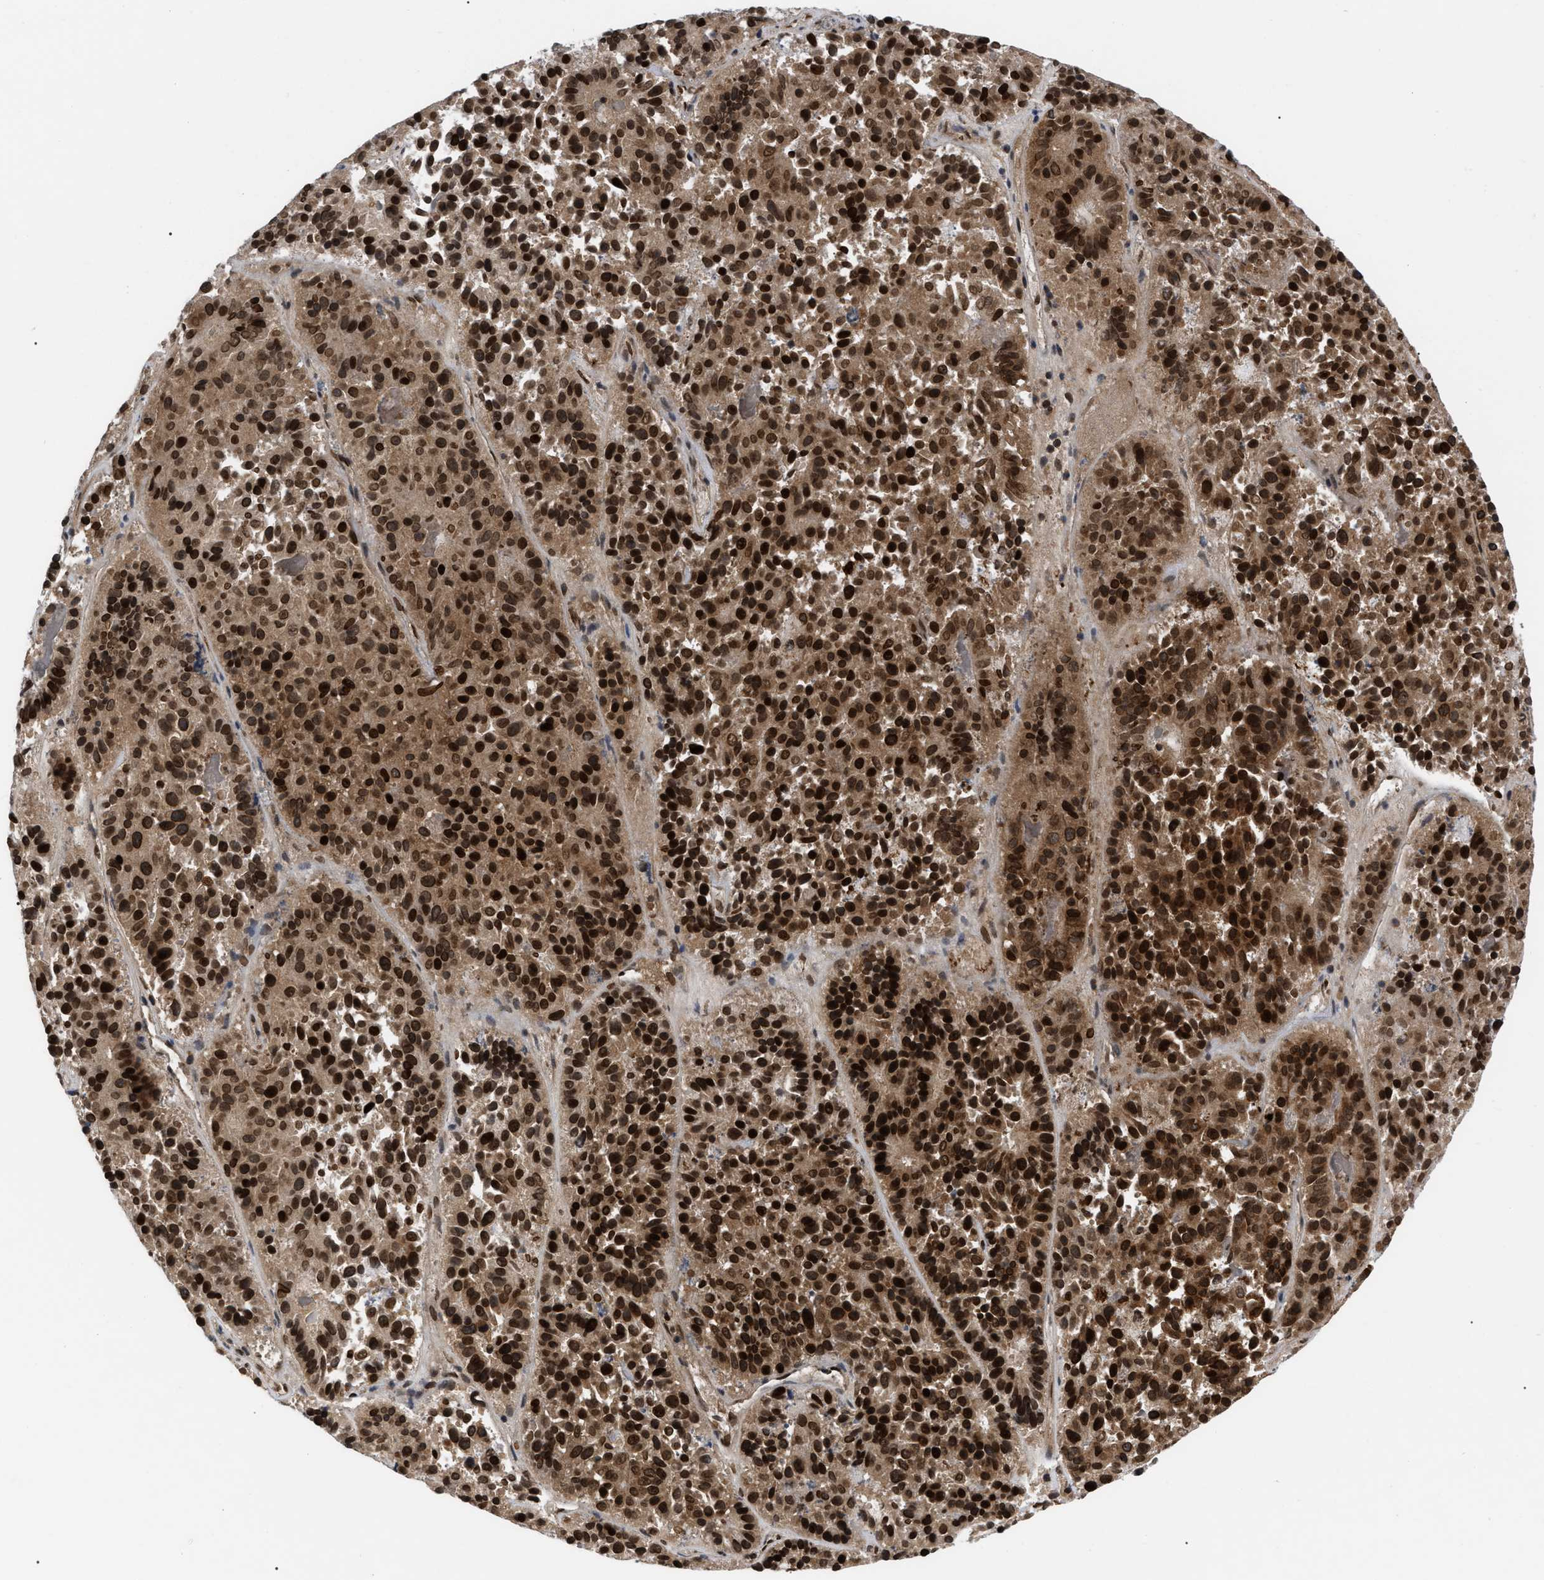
{"staining": {"intensity": "strong", "quantity": ">75%", "location": "cytoplasmic/membranous,nuclear"}, "tissue": "pancreatic cancer", "cell_type": "Tumor cells", "image_type": "cancer", "snomed": [{"axis": "morphology", "description": "Adenocarcinoma, NOS"}, {"axis": "topography", "description": "Pancreas"}], "caption": "The immunohistochemical stain labels strong cytoplasmic/membranous and nuclear positivity in tumor cells of pancreatic cancer tissue.", "gene": "TPR", "patient": {"sex": "male", "age": 50}}